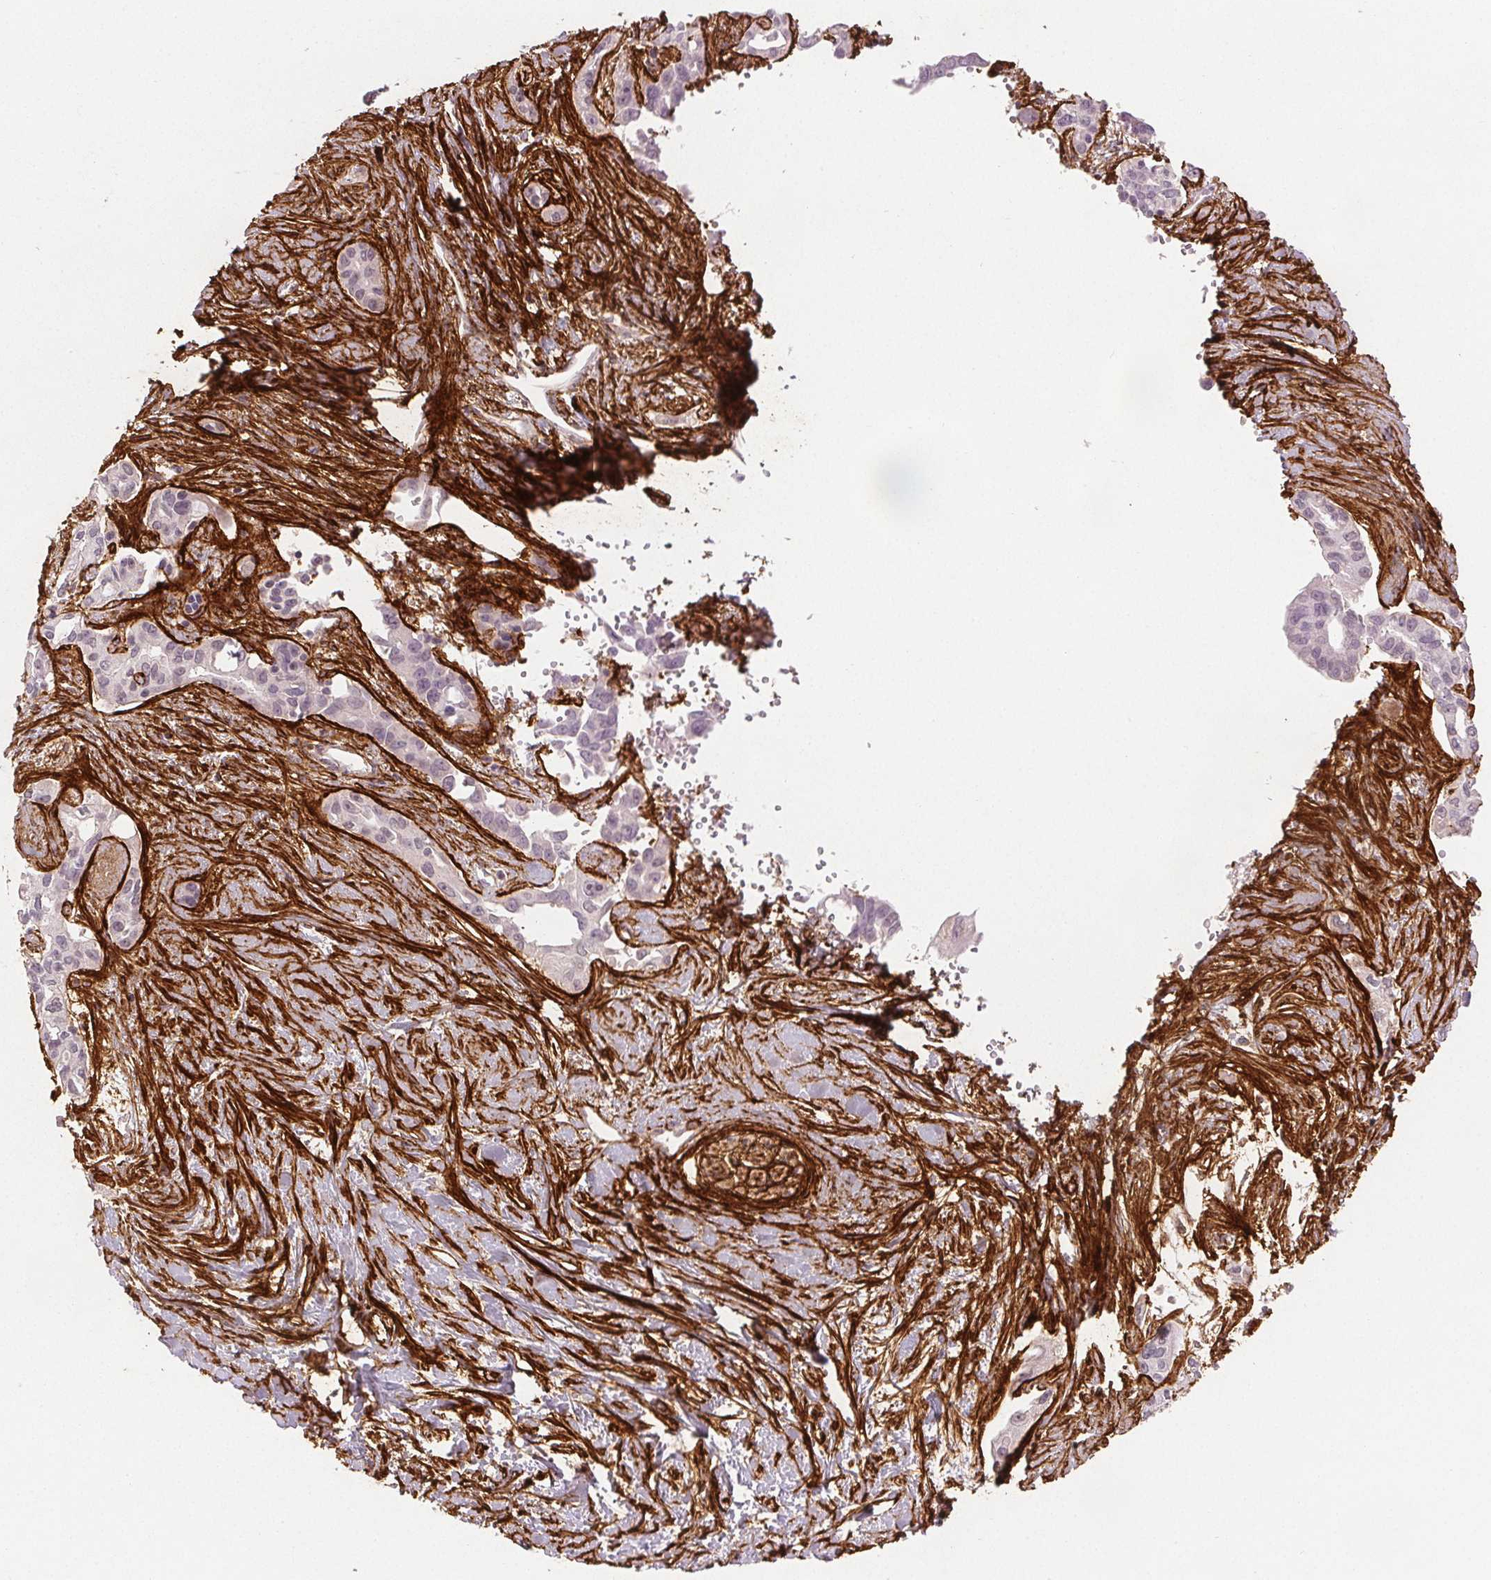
{"staining": {"intensity": "negative", "quantity": "none", "location": "none"}, "tissue": "pancreatic cancer", "cell_type": "Tumor cells", "image_type": "cancer", "snomed": [{"axis": "morphology", "description": "Adenocarcinoma, NOS"}, {"axis": "topography", "description": "Pancreas"}], "caption": "A histopathology image of human pancreatic cancer is negative for staining in tumor cells. (Brightfield microscopy of DAB (3,3'-diaminobenzidine) IHC at high magnification).", "gene": "FBN1", "patient": {"sex": "female", "age": 50}}